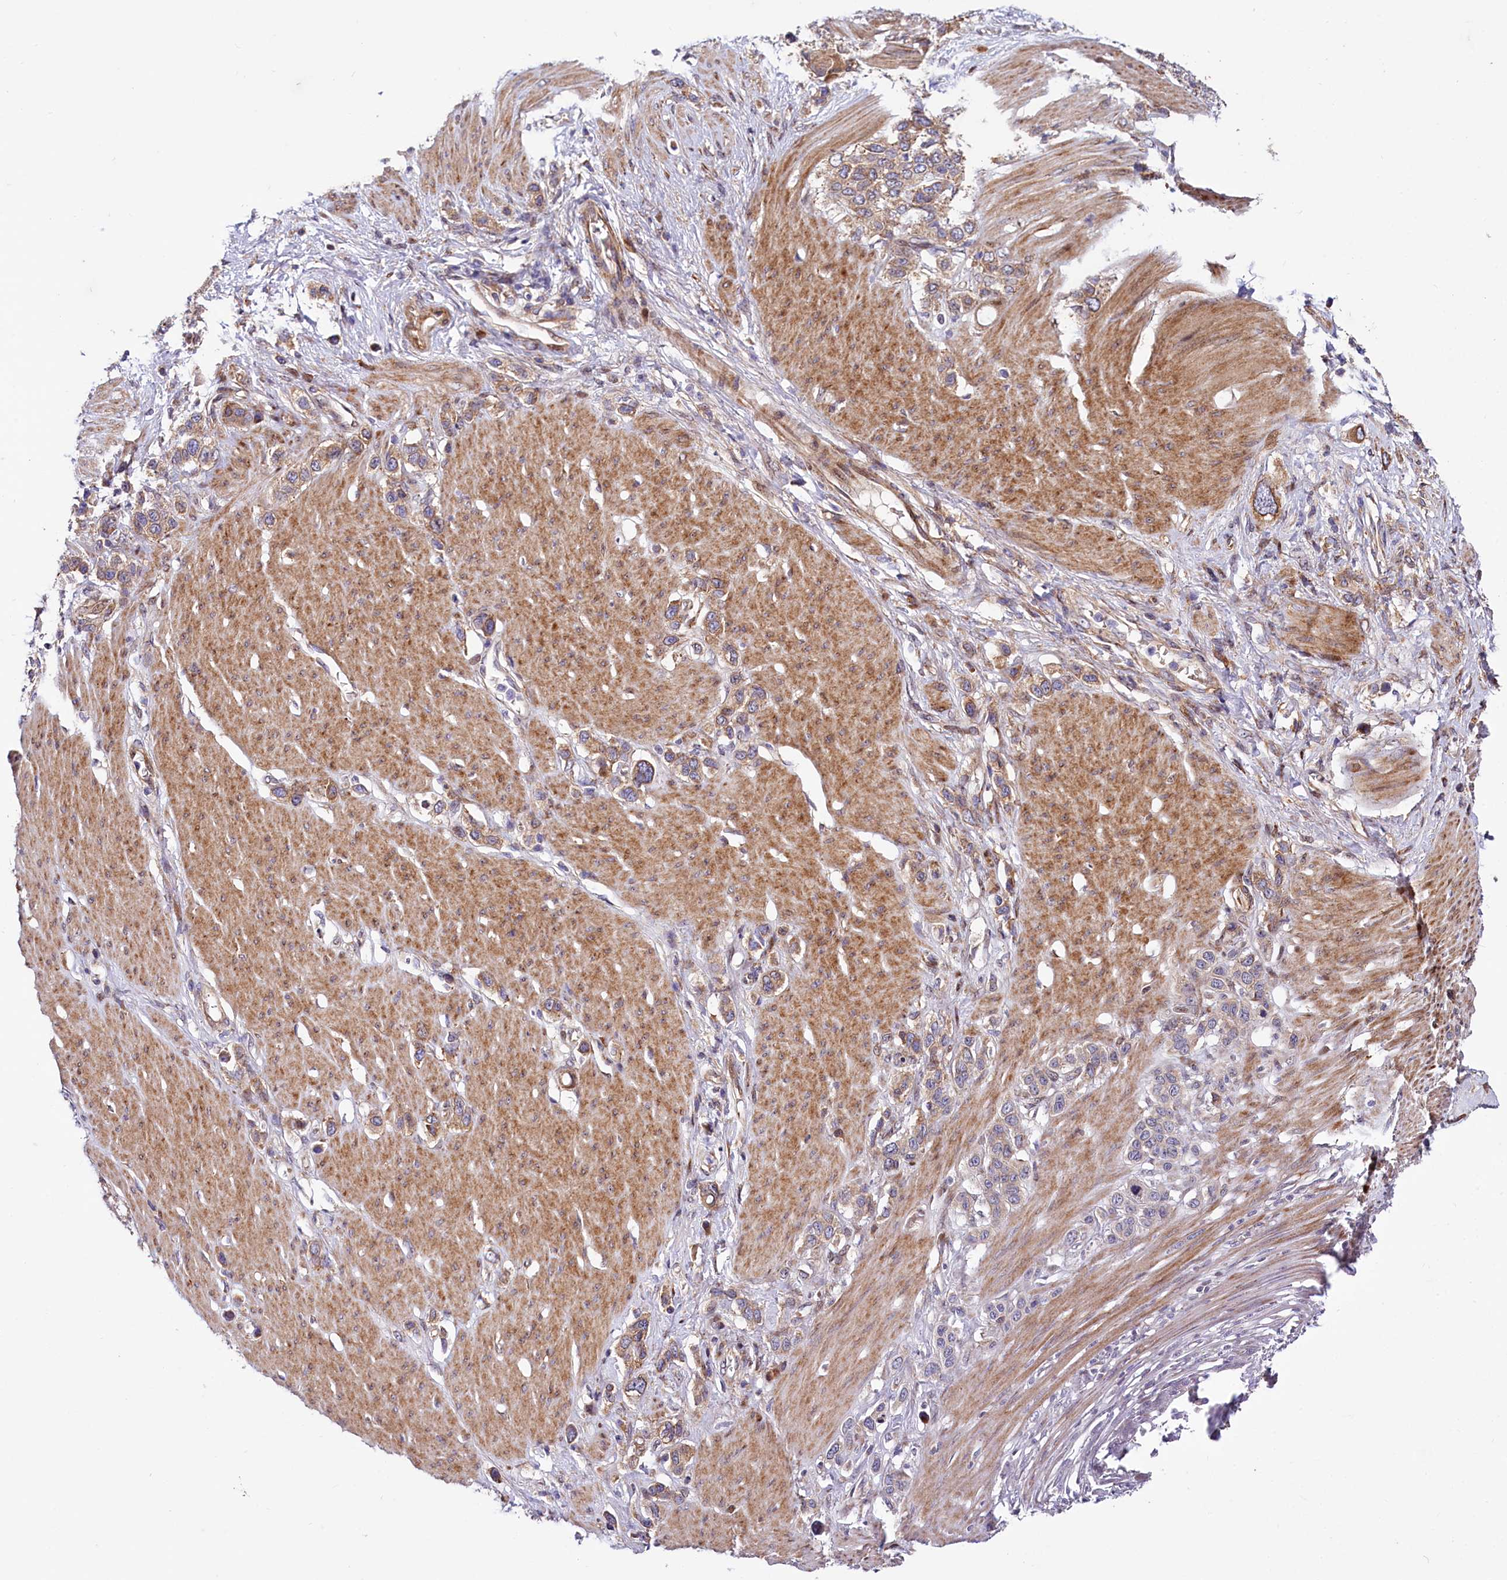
{"staining": {"intensity": "moderate", "quantity": "25%-75%", "location": "cytoplasmic/membranous"}, "tissue": "stomach cancer", "cell_type": "Tumor cells", "image_type": "cancer", "snomed": [{"axis": "morphology", "description": "Adenocarcinoma, NOS"}, {"axis": "morphology", "description": "Adenocarcinoma, High grade"}, {"axis": "topography", "description": "Stomach, upper"}, {"axis": "topography", "description": "Stomach, lower"}], "caption": "The image shows immunohistochemical staining of stomach adenocarcinoma. There is moderate cytoplasmic/membranous staining is appreciated in approximately 25%-75% of tumor cells.", "gene": "PDZRN3", "patient": {"sex": "female", "age": 65}}